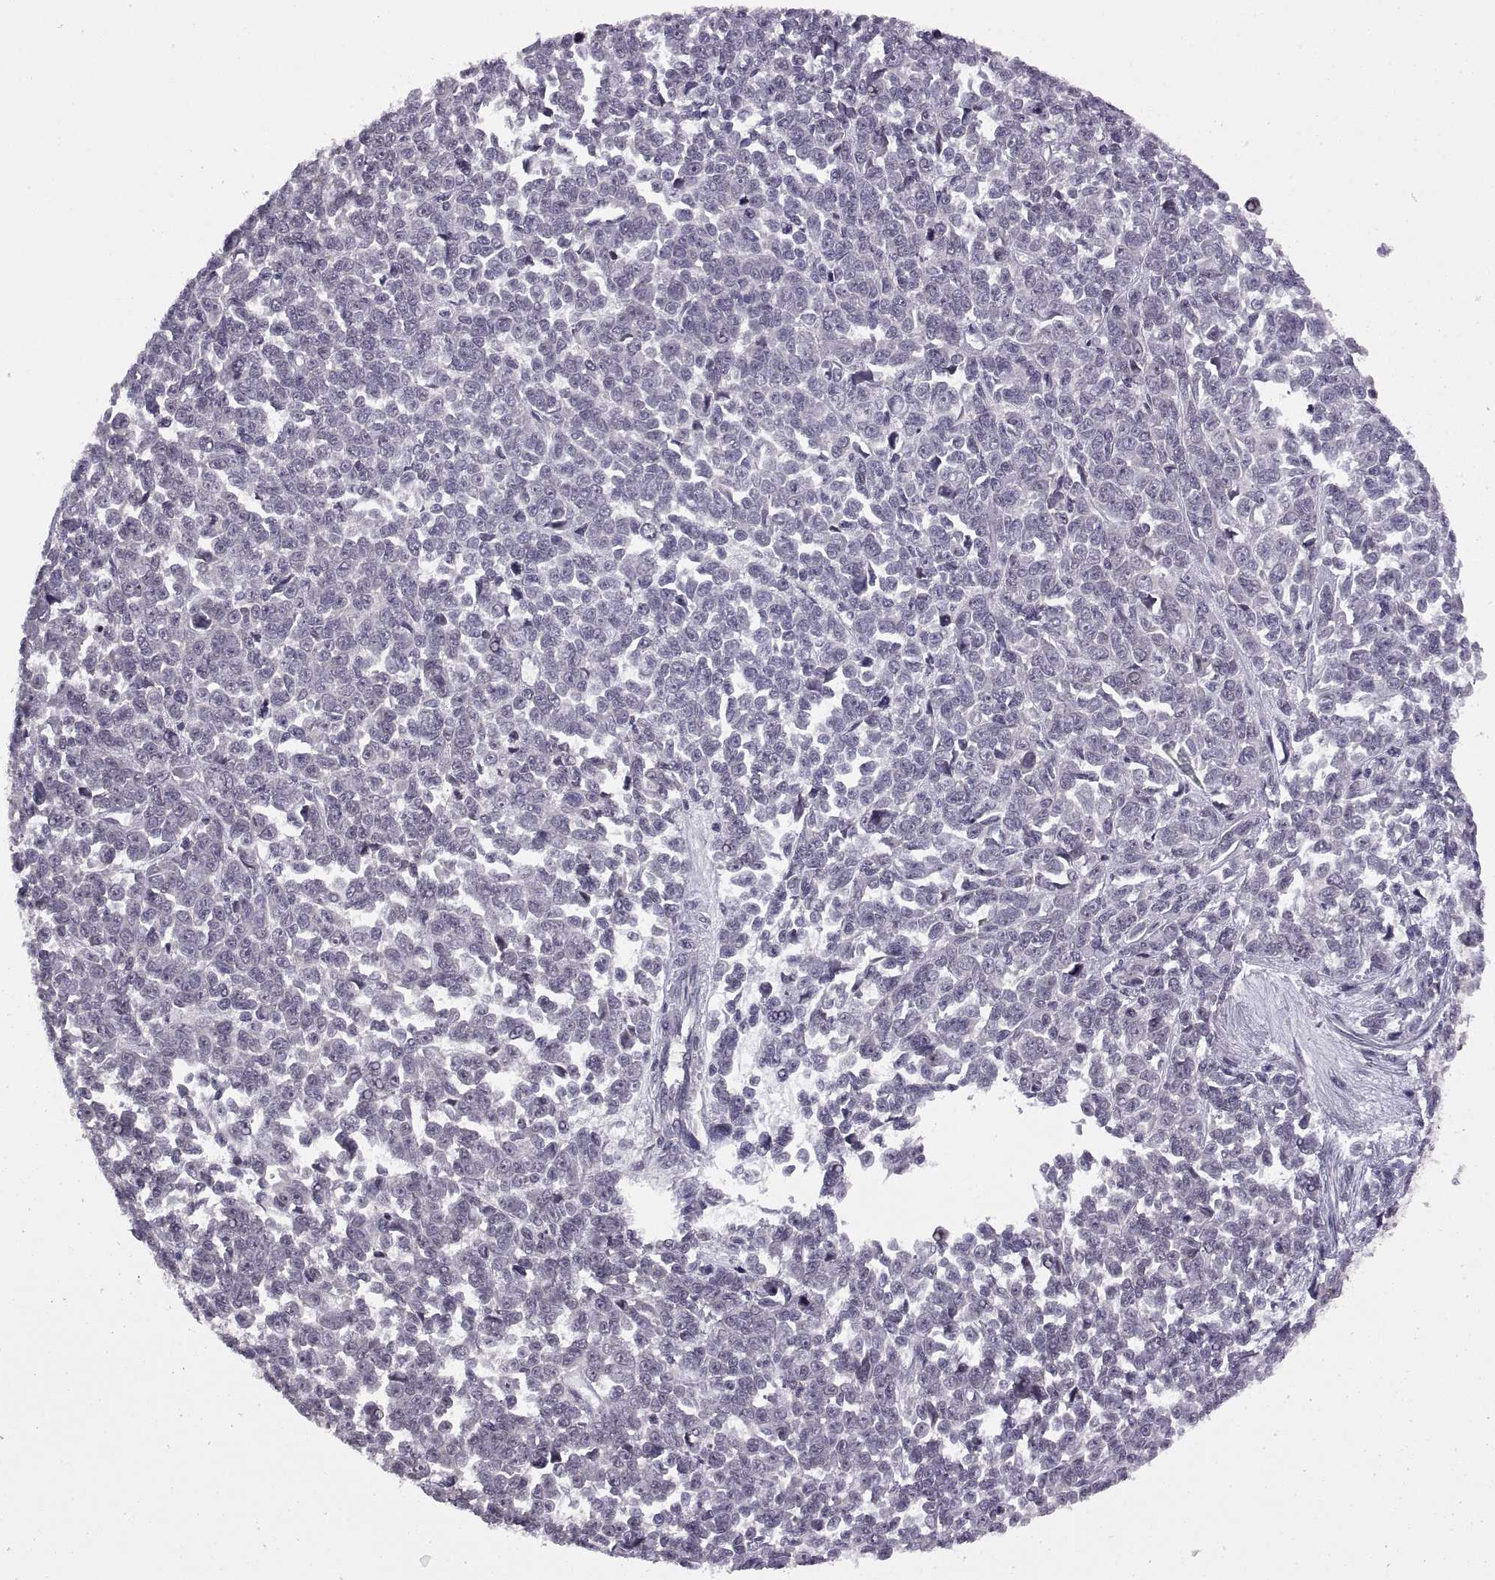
{"staining": {"intensity": "negative", "quantity": "none", "location": "none"}, "tissue": "melanoma", "cell_type": "Tumor cells", "image_type": "cancer", "snomed": [{"axis": "morphology", "description": "Malignant melanoma, NOS"}, {"axis": "topography", "description": "Skin"}], "caption": "Micrograph shows no protein positivity in tumor cells of malignant melanoma tissue. Nuclei are stained in blue.", "gene": "INTS3", "patient": {"sex": "female", "age": 95}}